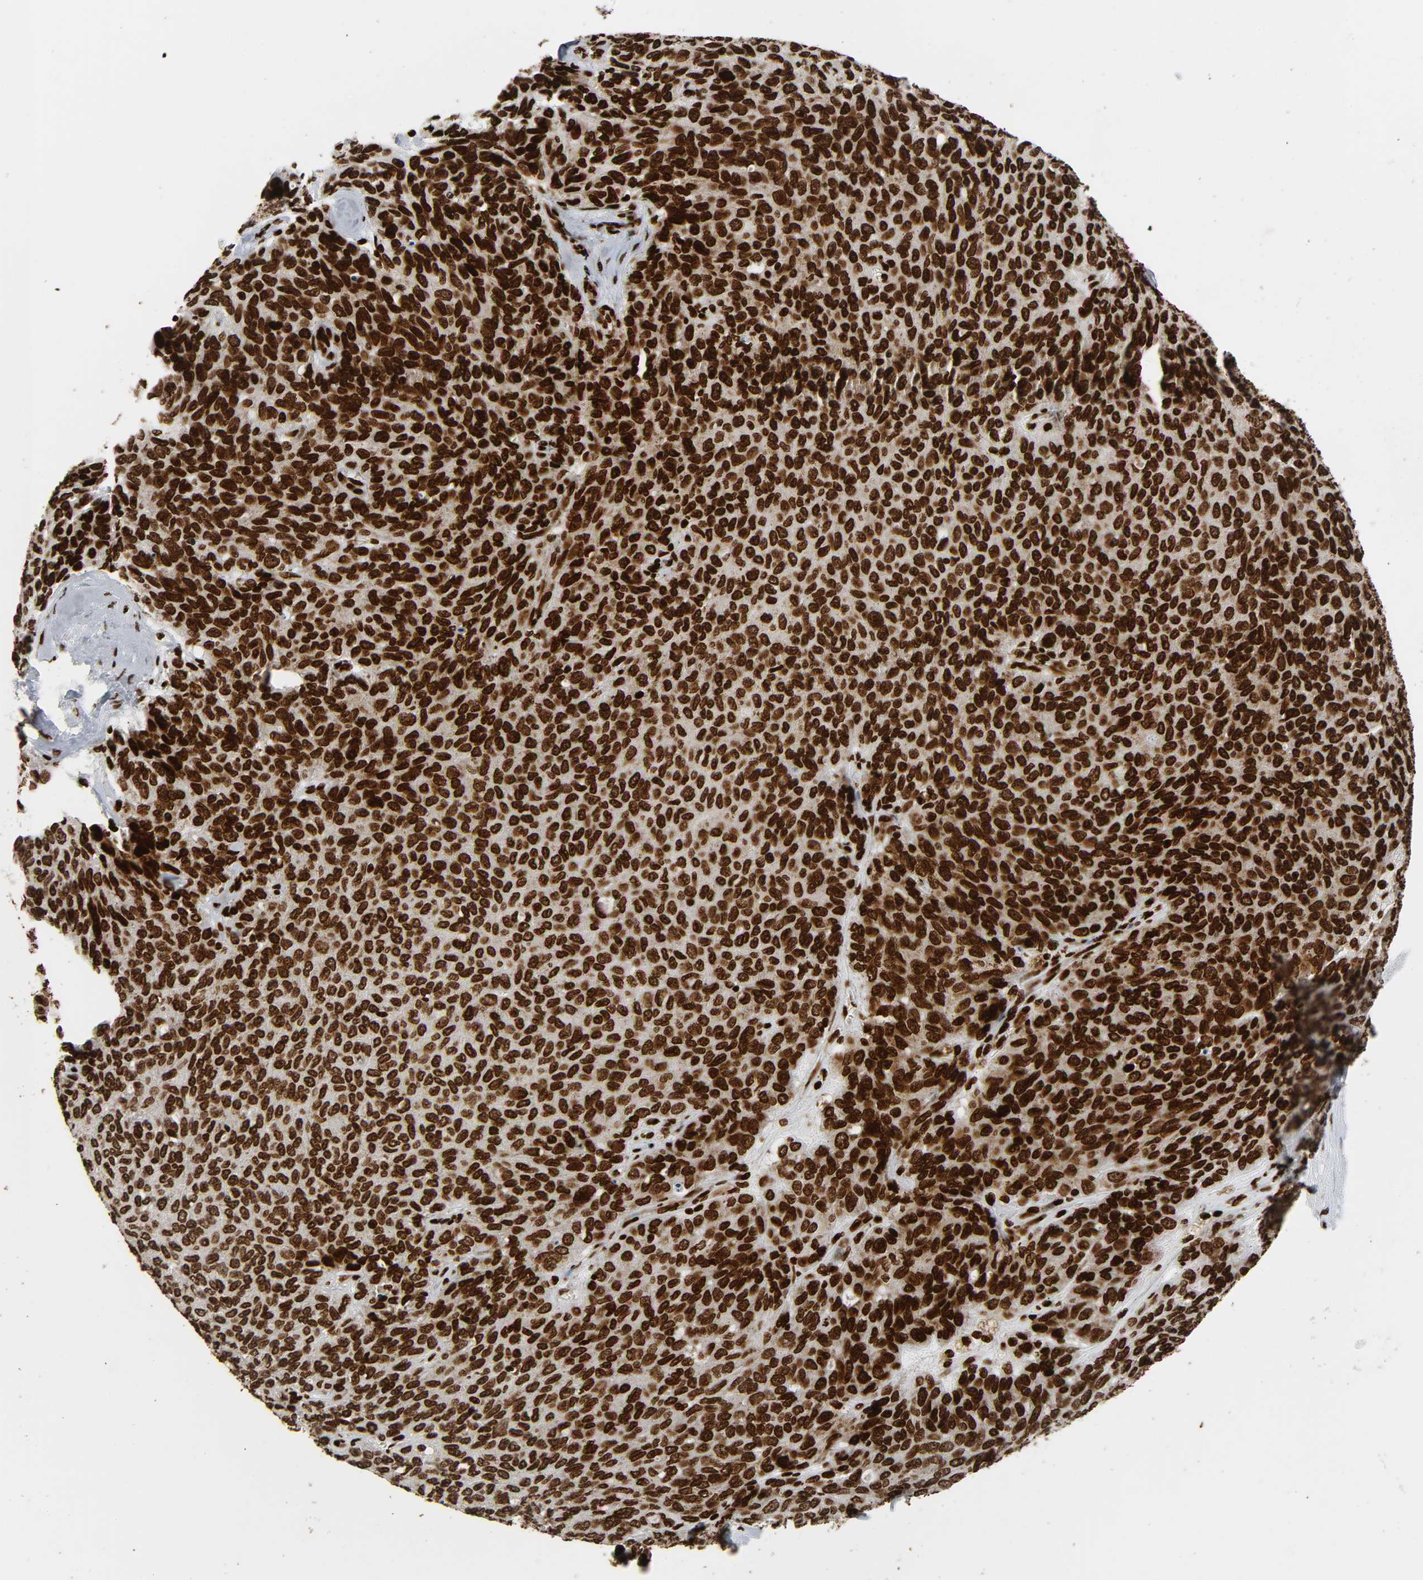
{"staining": {"intensity": "strong", "quantity": ">75%", "location": "nuclear"}, "tissue": "ovarian cancer", "cell_type": "Tumor cells", "image_type": "cancer", "snomed": [{"axis": "morphology", "description": "Carcinoma, endometroid"}, {"axis": "topography", "description": "Ovary"}], "caption": "Immunohistochemical staining of ovarian cancer shows high levels of strong nuclear staining in about >75% of tumor cells.", "gene": "RXRA", "patient": {"sex": "female", "age": 60}}